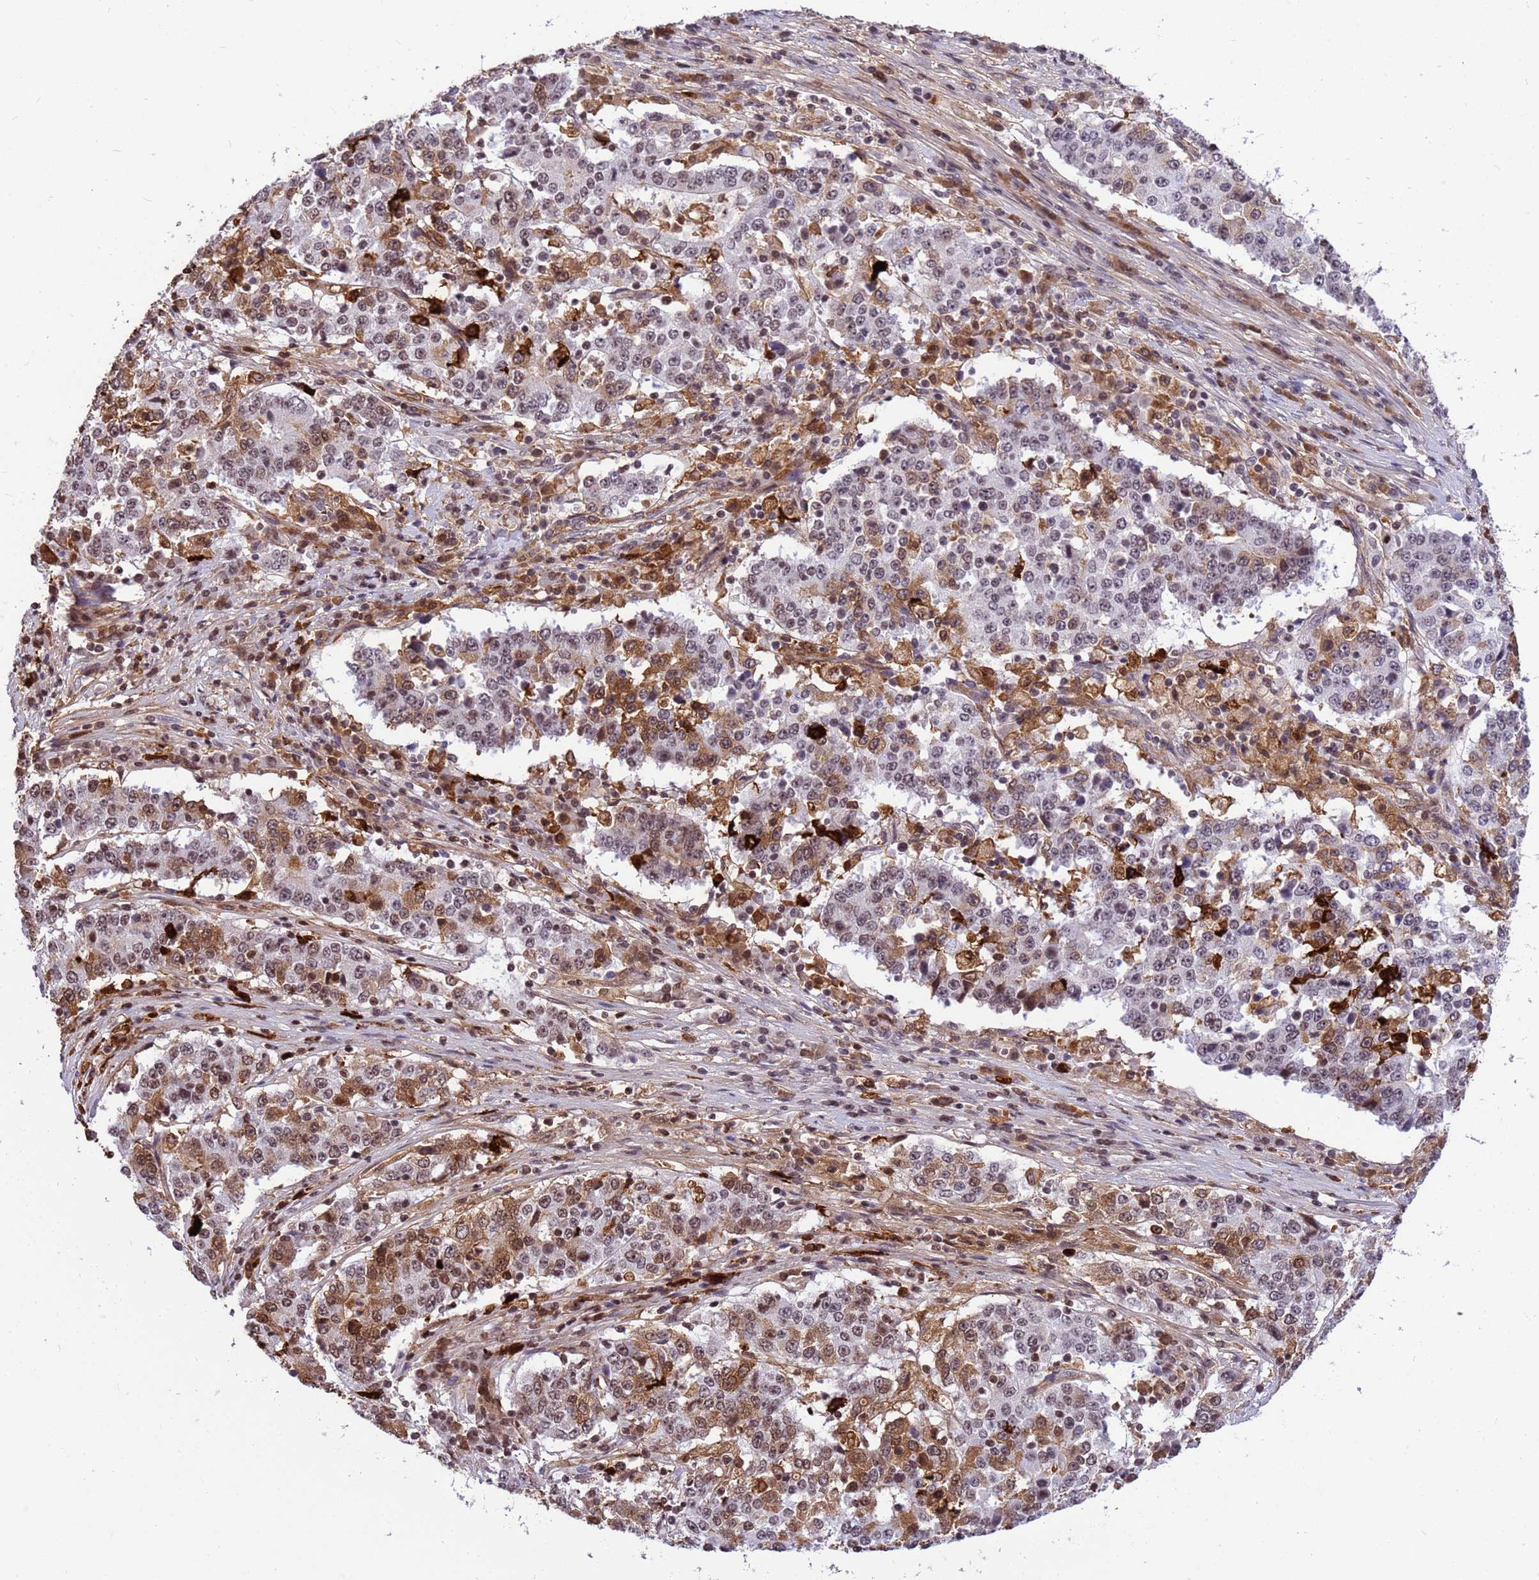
{"staining": {"intensity": "moderate", "quantity": "25%-75%", "location": "cytoplasmic/membranous,nuclear"}, "tissue": "stomach cancer", "cell_type": "Tumor cells", "image_type": "cancer", "snomed": [{"axis": "morphology", "description": "Adenocarcinoma, NOS"}, {"axis": "topography", "description": "Stomach"}], "caption": "Brown immunohistochemical staining in human adenocarcinoma (stomach) displays moderate cytoplasmic/membranous and nuclear expression in approximately 25%-75% of tumor cells.", "gene": "ORM1", "patient": {"sex": "male", "age": 59}}